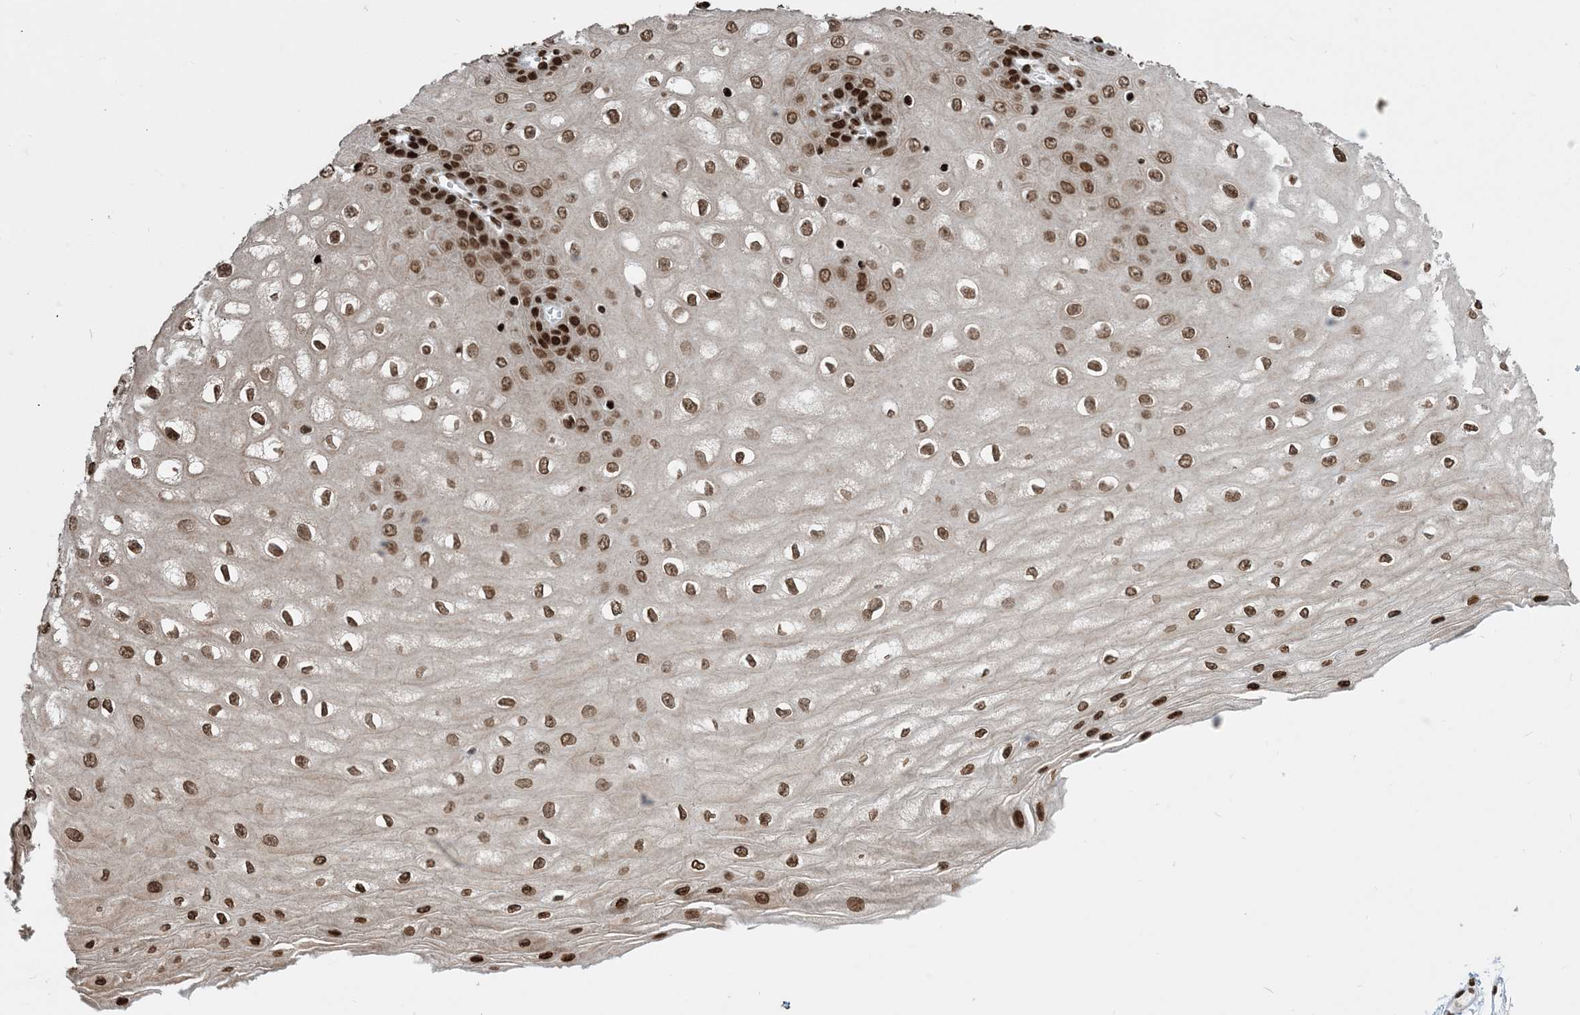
{"staining": {"intensity": "strong", "quantity": ">75%", "location": "nuclear"}, "tissue": "esophagus", "cell_type": "Squamous epithelial cells", "image_type": "normal", "snomed": [{"axis": "morphology", "description": "Normal tissue, NOS"}, {"axis": "topography", "description": "Esophagus"}], "caption": "Benign esophagus was stained to show a protein in brown. There is high levels of strong nuclear expression in approximately >75% of squamous epithelial cells. (DAB IHC with brightfield microscopy, high magnification).", "gene": "H3", "patient": {"sex": "male", "age": 60}}